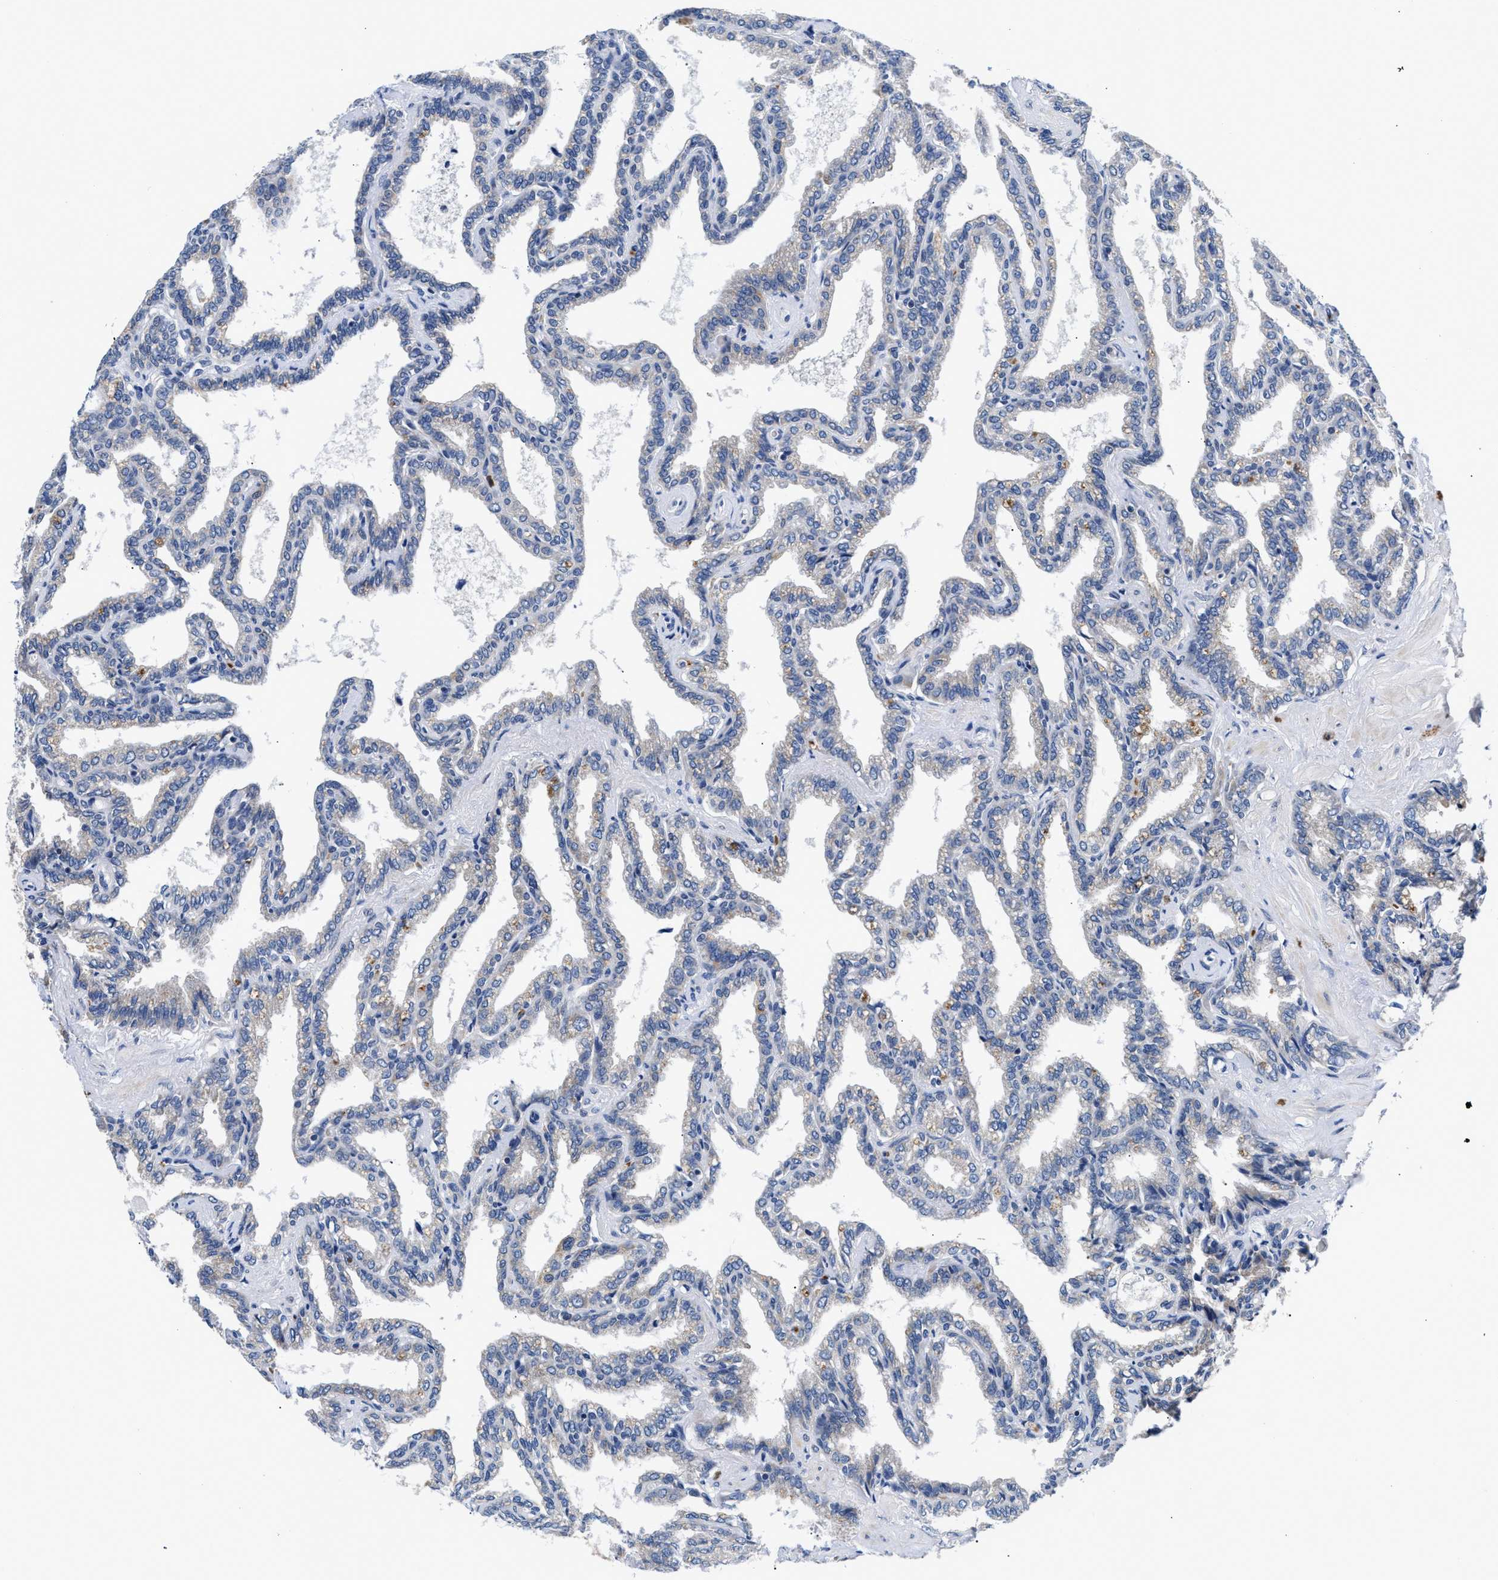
{"staining": {"intensity": "weak", "quantity": "<25%", "location": "cytoplasmic/membranous"}, "tissue": "seminal vesicle", "cell_type": "Glandular cells", "image_type": "normal", "snomed": [{"axis": "morphology", "description": "Normal tissue, NOS"}, {"axis": "topography", "description": "Seminal veicle"}], "caption": "Immunohistochemical staining of benign seminal vesicle reveals no significant staining in glandular cells.", "gene": "RINT1", "patient": {"sex": "male", "age": 46}}